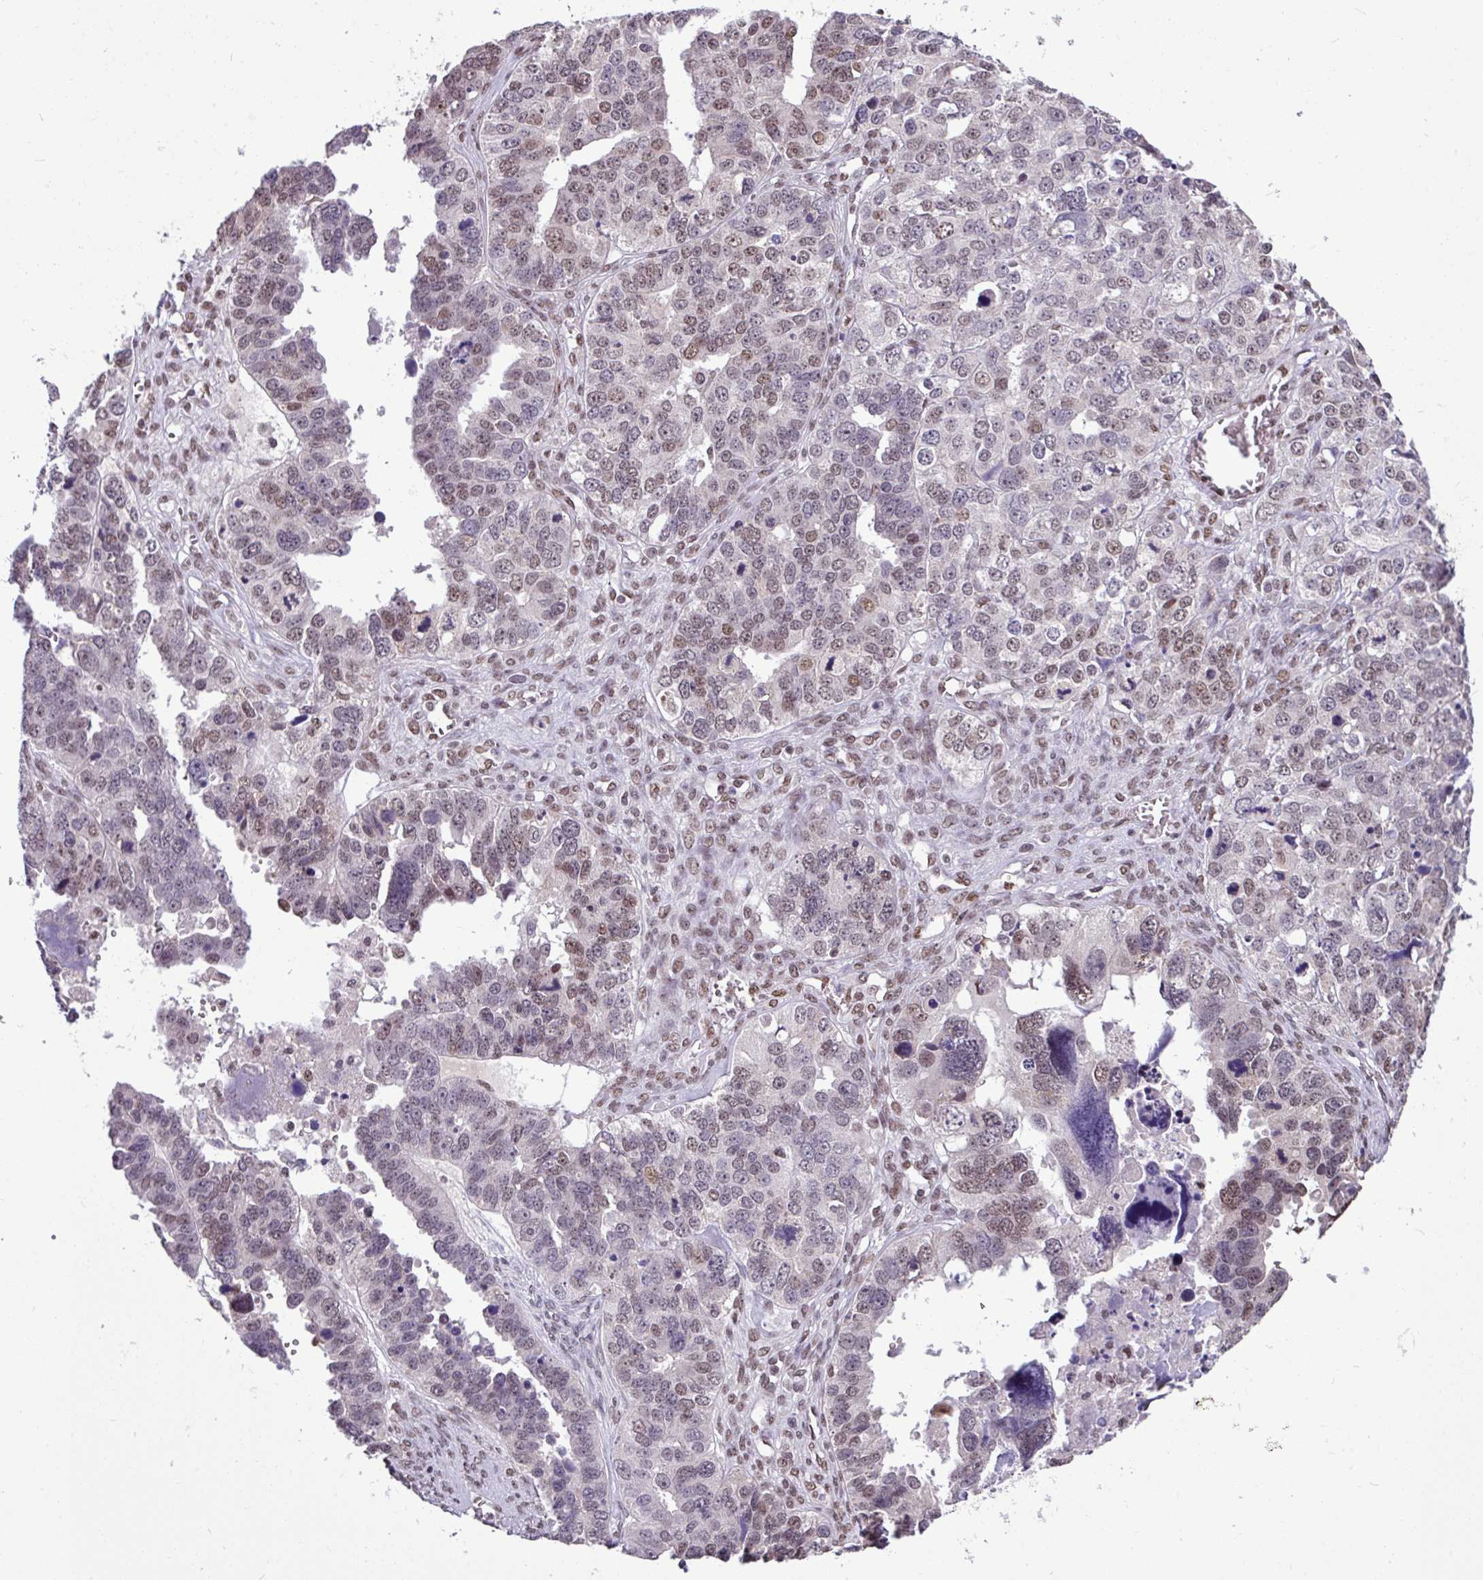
{"staining": {"intensity": "weak", "quantity": "25%-75%", "location": "nuclear"}, "tissue": "ovarian cancer", "cell_type": "Tumor cells", "image_type": "cancer", "snomed": [{"axis": "morphology", "description": "Cystadenocarcinoma, serous, NOS"}, {"axis": "topography", "description": "Ovary"}], "caption": "Ovarian cancer (serous cystadenocarcinoma) tissue shows weak nuclear staining in about 25%-75% of tumor cells, visualized by immunohistochemistry.", "gene": "TDG", "patient": {"sex": "female", "age": 76}}